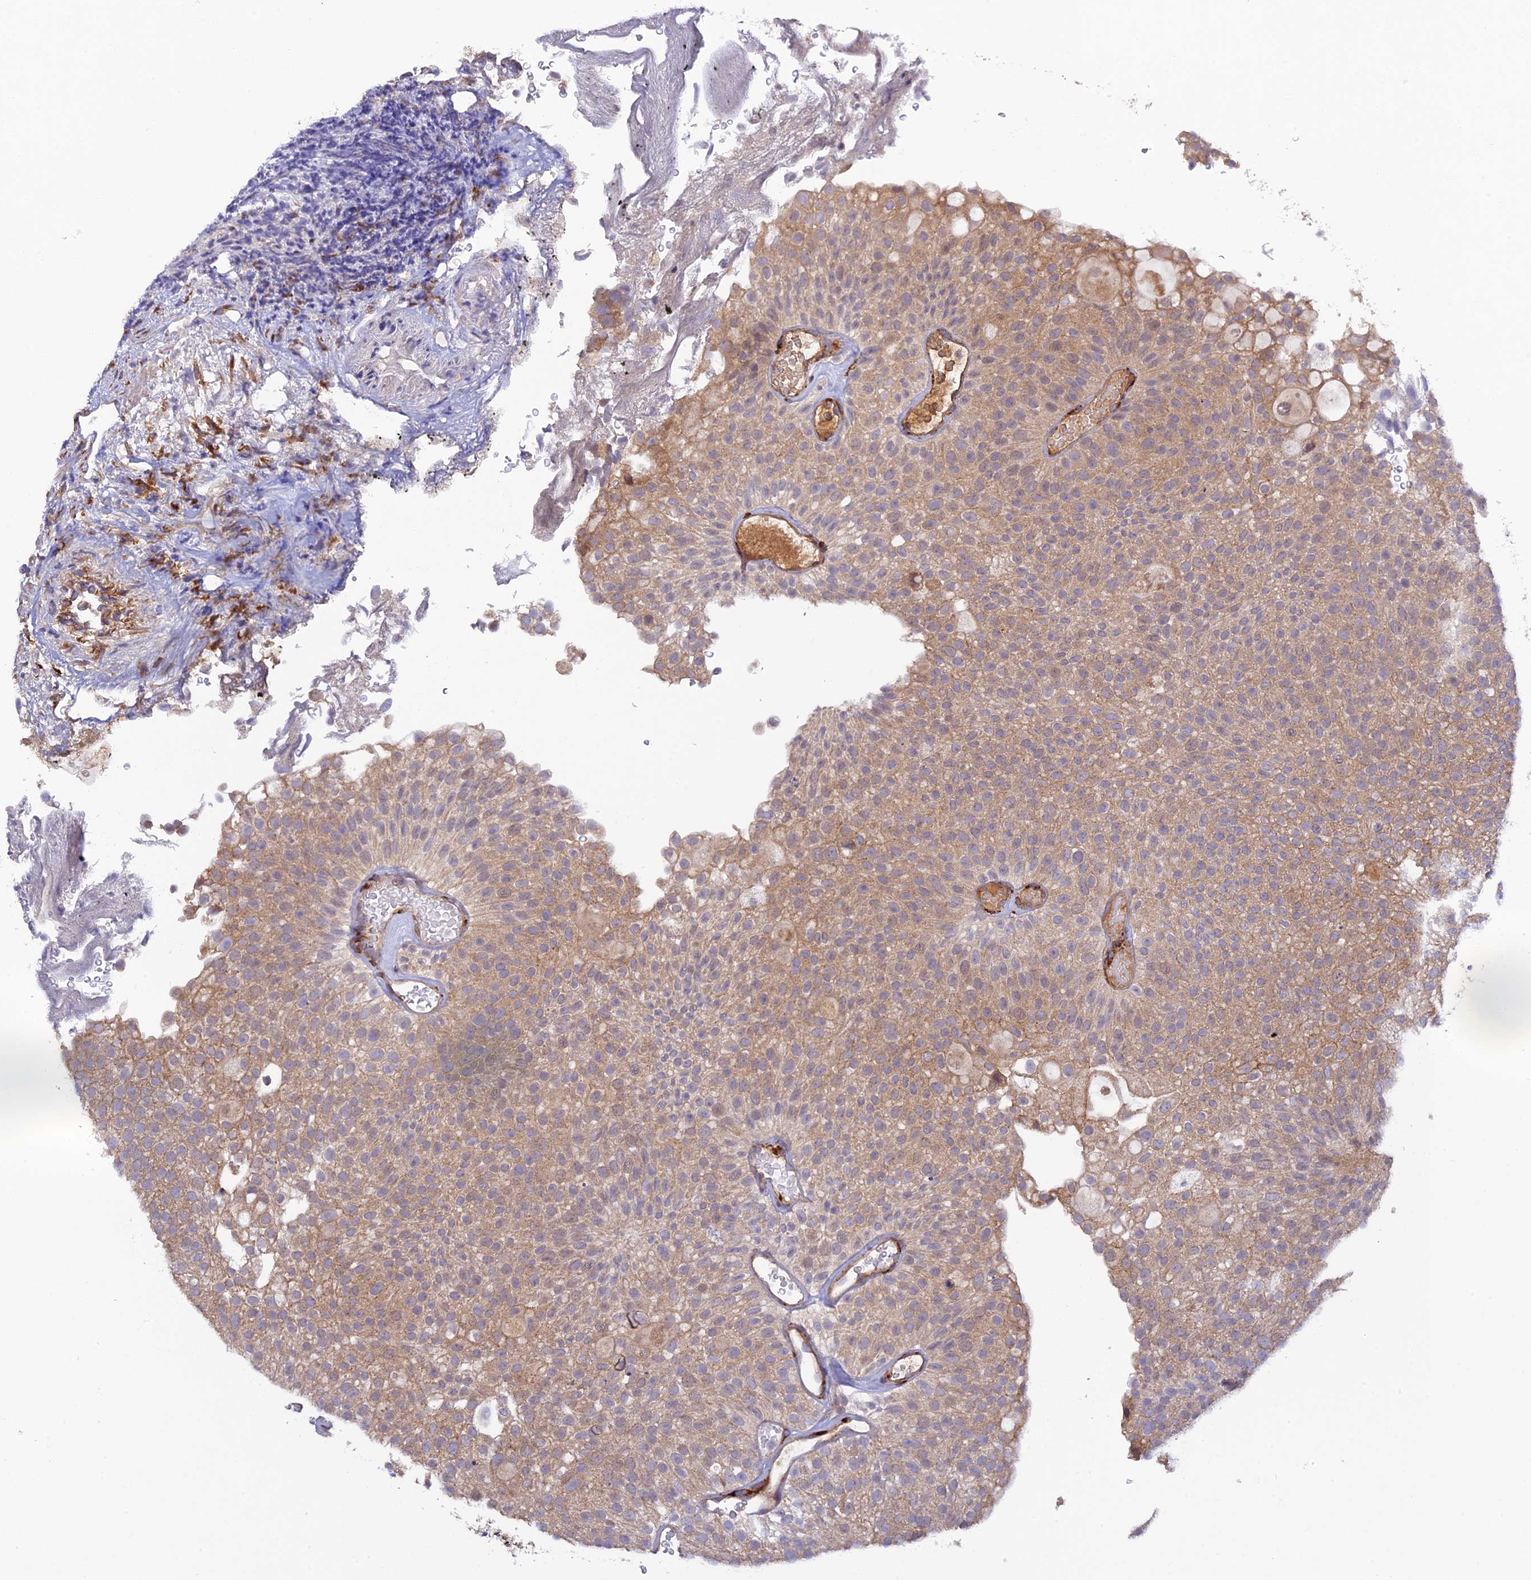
{"staining": {"intensity": "weak", "quantity": ">75%", "location": "cytoplasmic/membranous"}, "tissue": "urothelial cancer", "cell_type": "Tumor cells", "image_type": "cancer", "snomed": [{"axis": "morphology", "description": "Urothelial carcinoma, Low grade"}, {"axis": "topography", "description": "Urinary bladder"}], "caption": "A photomicrograph of urothelial carcinoma (low-grade) stained for a protein exhibits weak cytoplasmic/membranous brown staining in tumor cells.", "gene": "P3H3", "patient": {"sex": "male", "age": 78}}